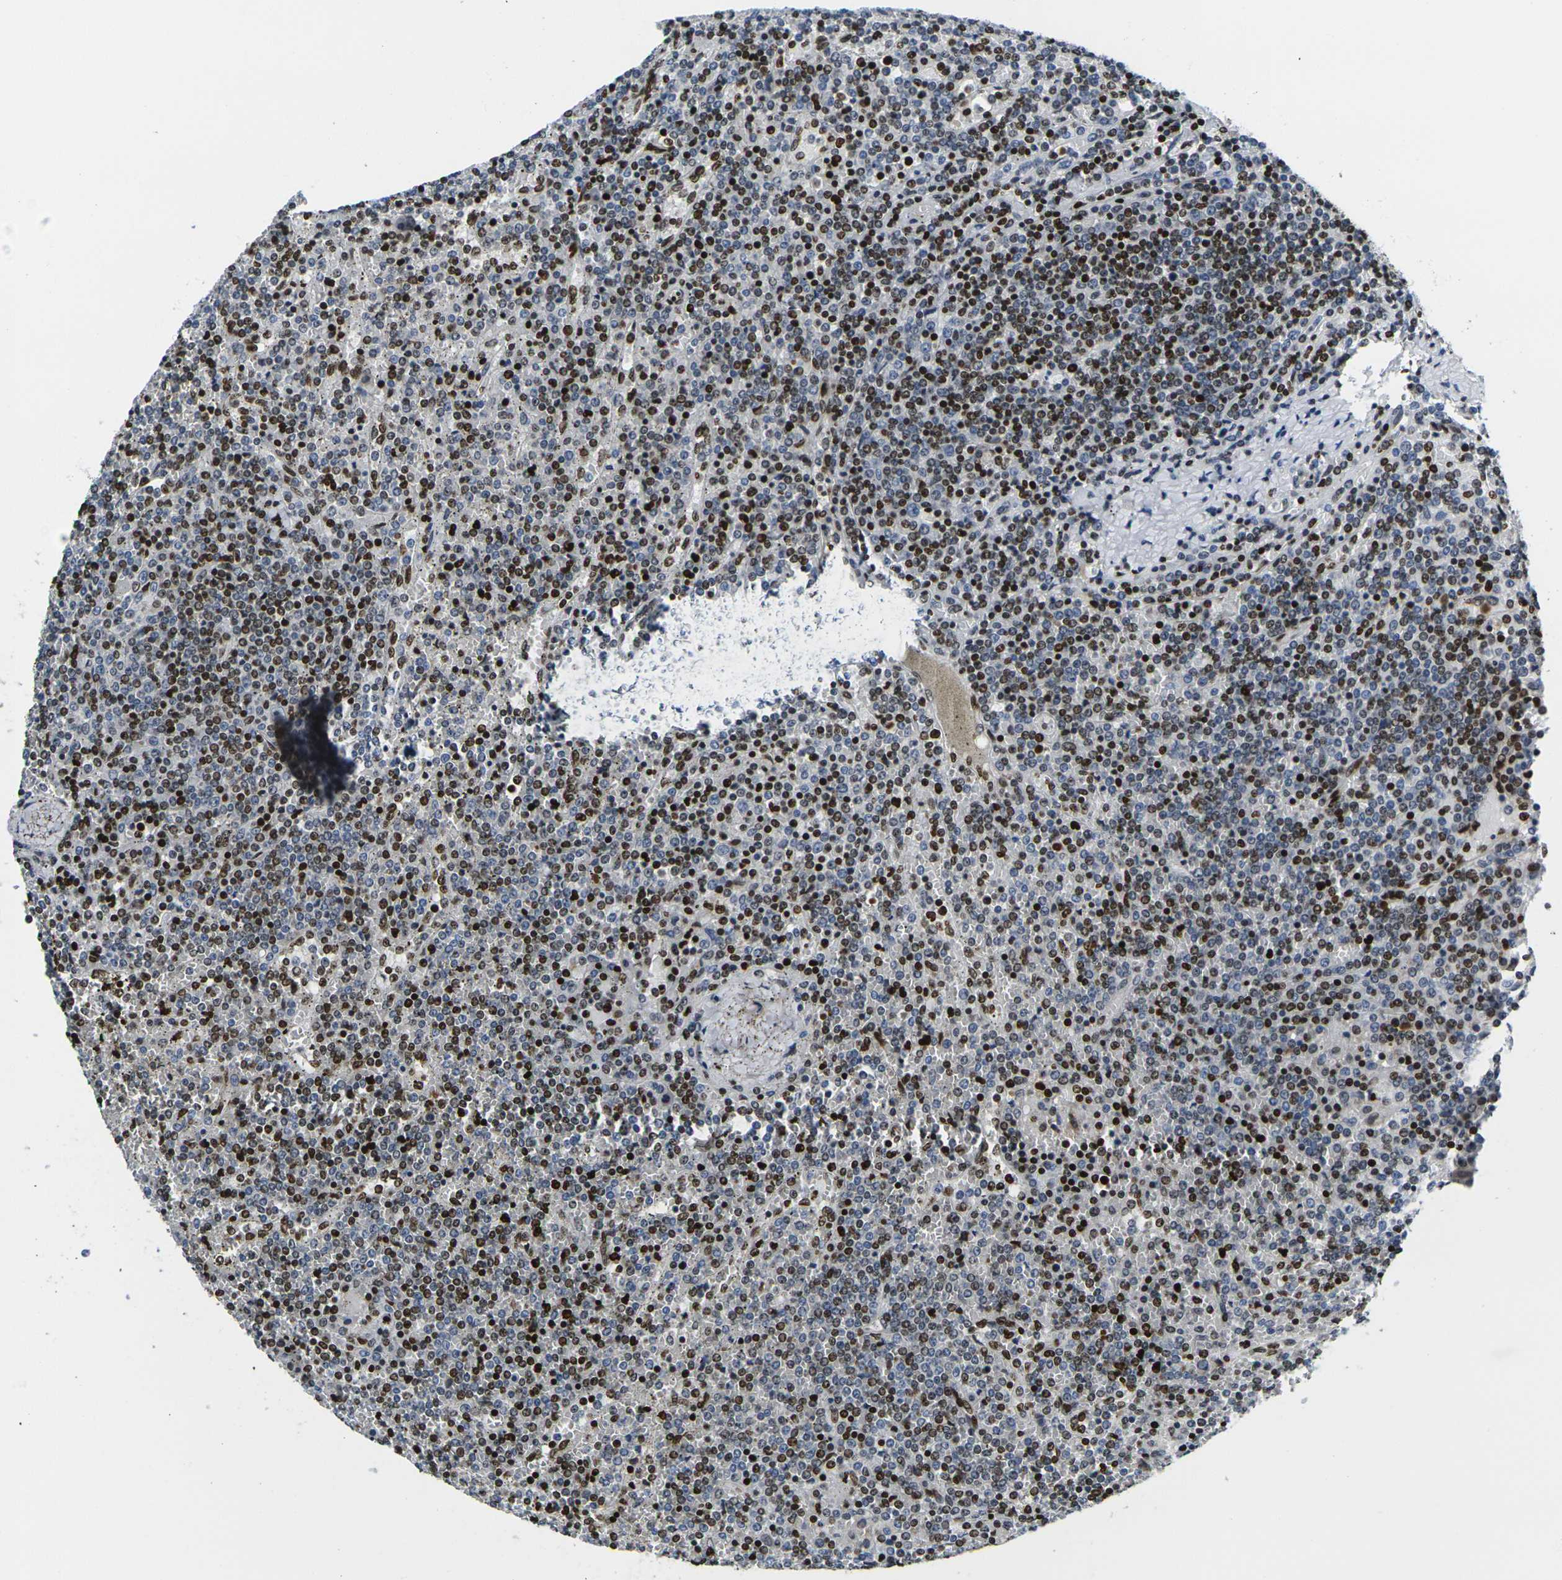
{"staining": {"intensity": "strong", "quantity": "25%-75%", "location": "nuclear"}, "tissue": "lymphoma", "cell_type": "Tumor cells", "image_type": "cancer", "snomed": [{"axis": "morphology", "description": "Malignant lymphoma, non-Hodgkin's type, Low grade"}, {"axis": "topography", "description": "Spleen"}], "caption": "Malignant lymphoma, non-Hodgkin's type (low-grade) was stained to show a protein in brown. There is high levels of strong nuclear positivity in approximately 25%-75% of tumor cells.", "gene": "H1-10", "patient": {"sex": "female", "age": 19}}